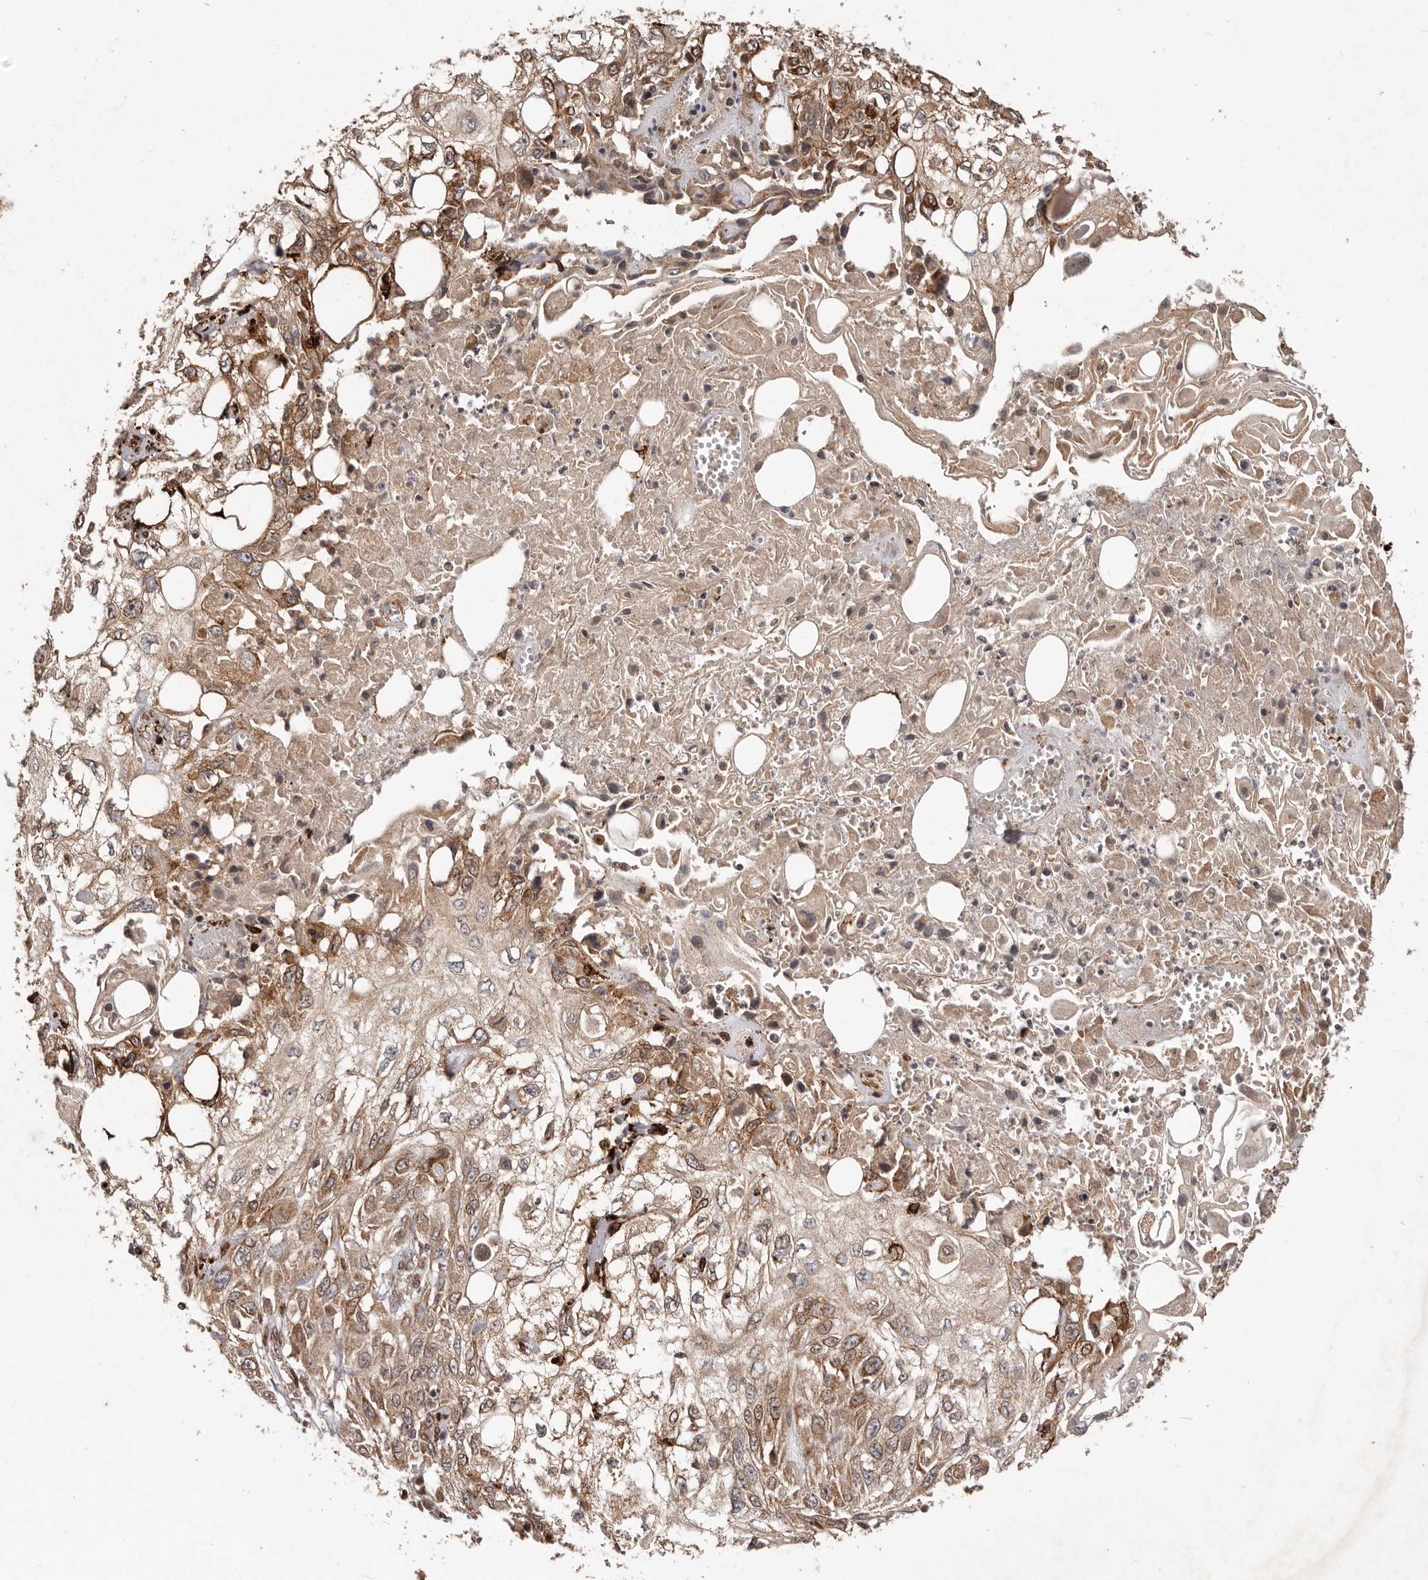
{"staining": {"intensity": "moderate", "quantity": ">75%", "location": "cytoplasmic/membranous"}, "tissue": "skin cancer", "cell_type": "Tumor cells", "image_type": "cancer", "snomed": [{"axis": "morphology", "description": "Squamous cell carcinoma, NOS"}, {"axis": "topography", "description": "Skin"}], "caption": "A brown stain shows moderate cytoplasmic/membranous staining of a protein in skin cancer (squamous cell carcinoma) tumor cells. (DAB IHC with brightfield microscopy, high magnification).", "gene": "PLOD2", "patient": {"sex": "male", "age": 75}}